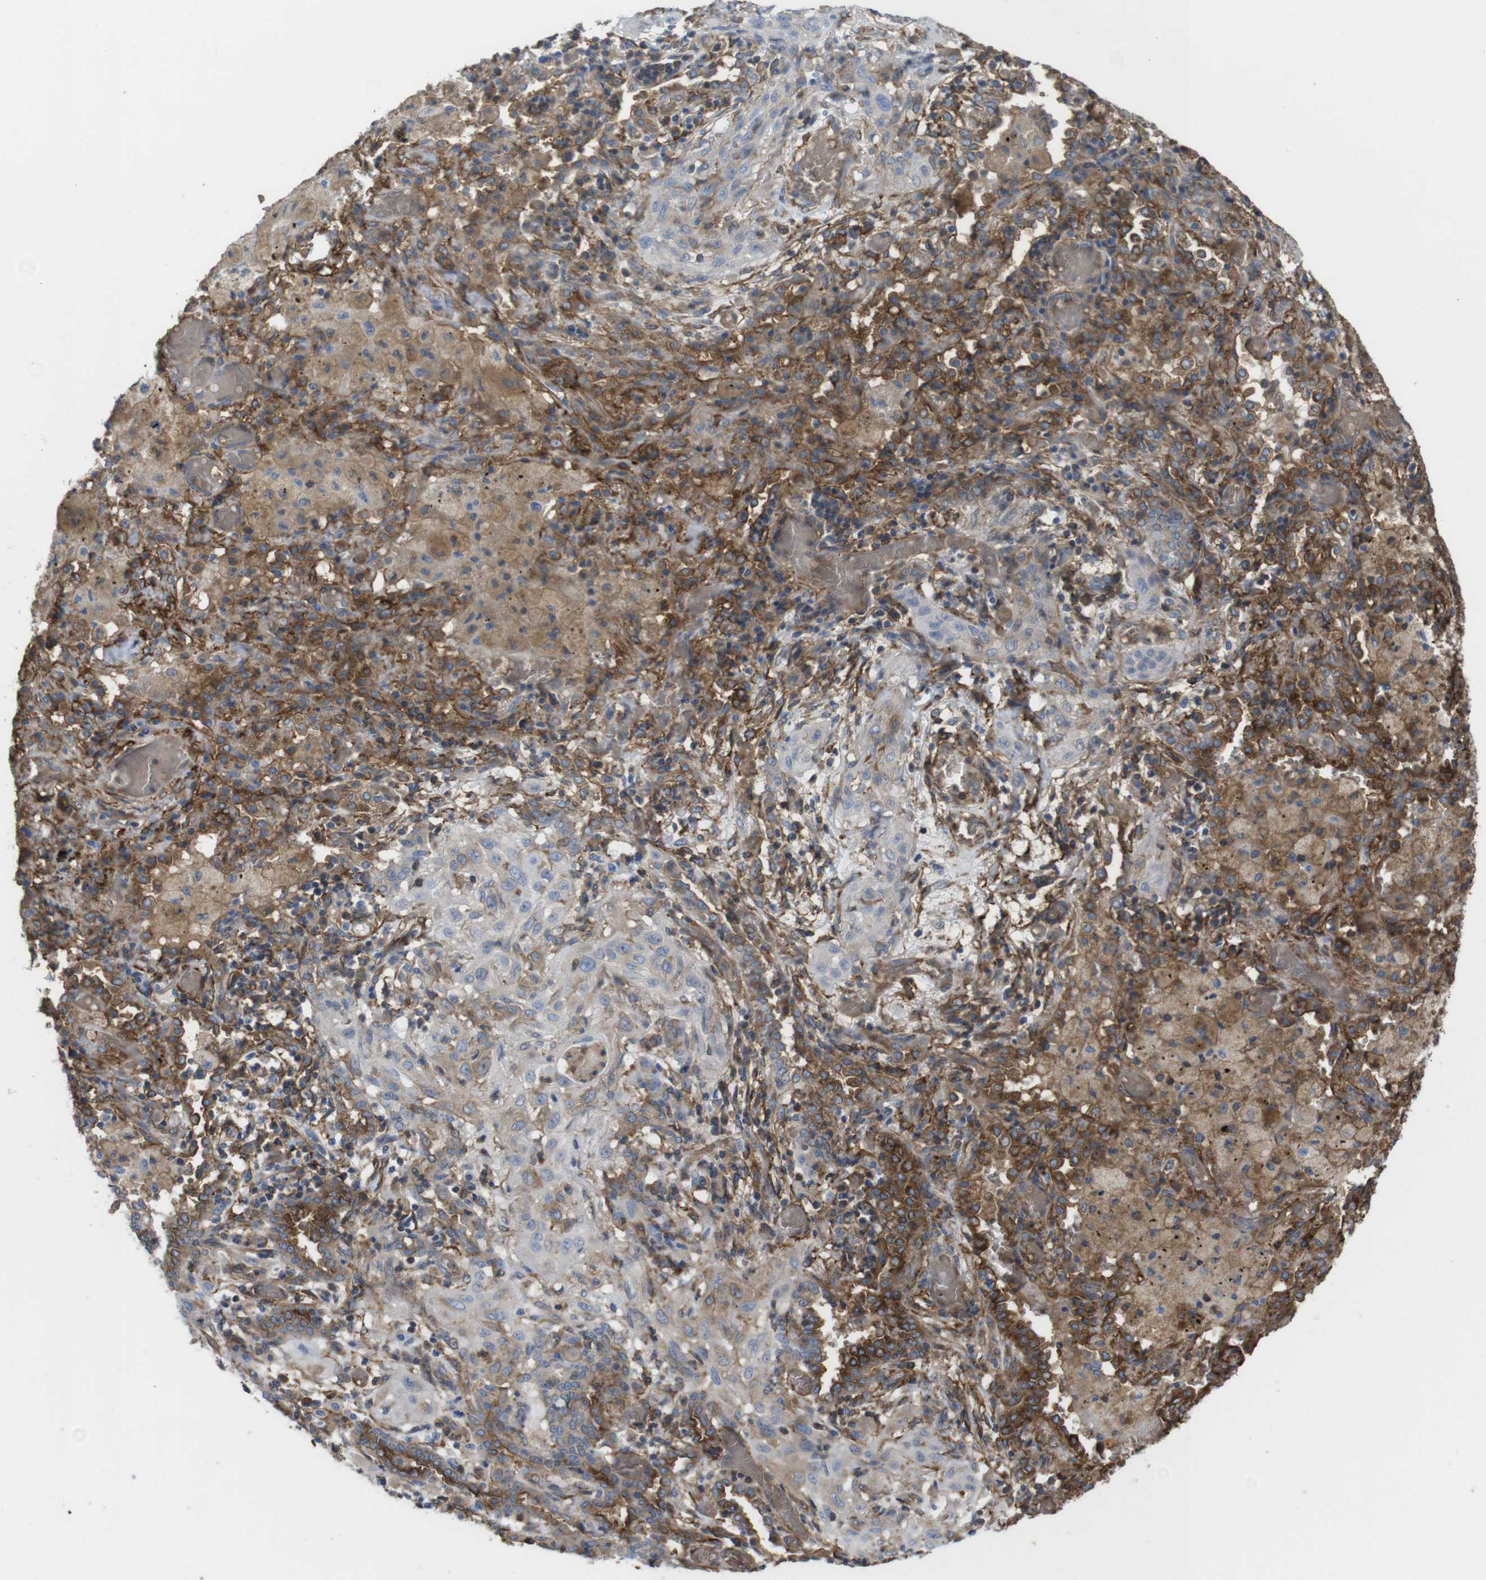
{"staining": {"intensity": "weak", "quantity": "<25%", "location": "cytoplasmic/membranous"}, "tissue": "lung cancer", "cell_type": "Tumor cells", "image_type": "cancer", "snomed": [{"axis": "morphology", "description": "Squamous cell carcinoma, NOS"}, {"axis": "topography", "description": "Lung"}], "caption": "Immunohistochemical staining of human lung cancer (squamous cell carcinoma) exhibits no significant positivity in tumor cells.", "gene": "CYBRD1", "patient": {"sex": "female", "age": 47}}